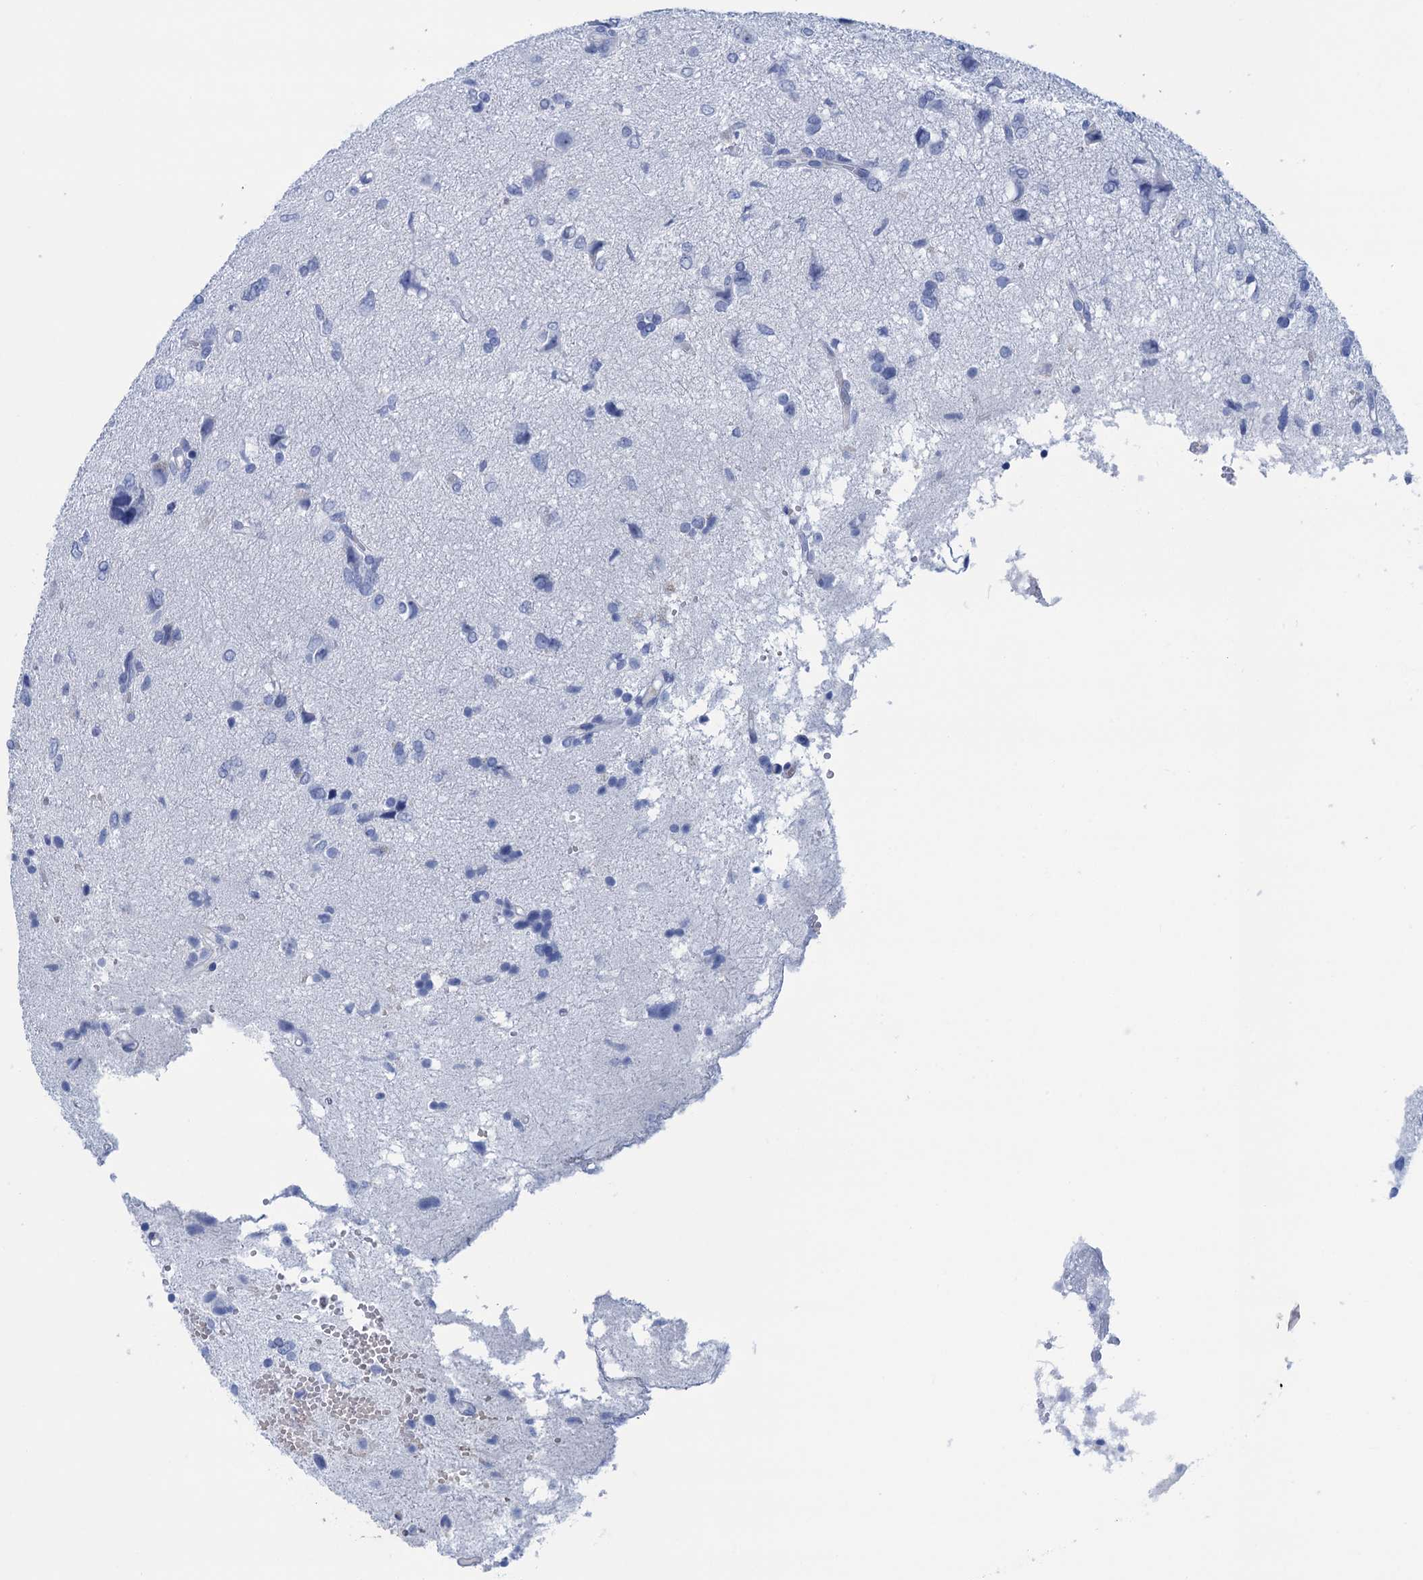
{"staining": {"intensity": "negative", "quantity": "none", "location": "none"}, "tissue": "glioma", "cell_type": "Tumor cells", "image_type": "cancer", "snomed": [{"axis": "morphology", "description": "Glioma, malignant, High grade"}, {"axis": "topography", "description": "Brain"}], "caption": "The histopathology image exhibits no staining of tumor cells in glioma. (DAB (3,3'-diaminobenzidine) immunohistochemistry (IHC) with hematoxylin counter stain).", "gene": "CALML5", "patient": {"sex": "female", "age": 59}}